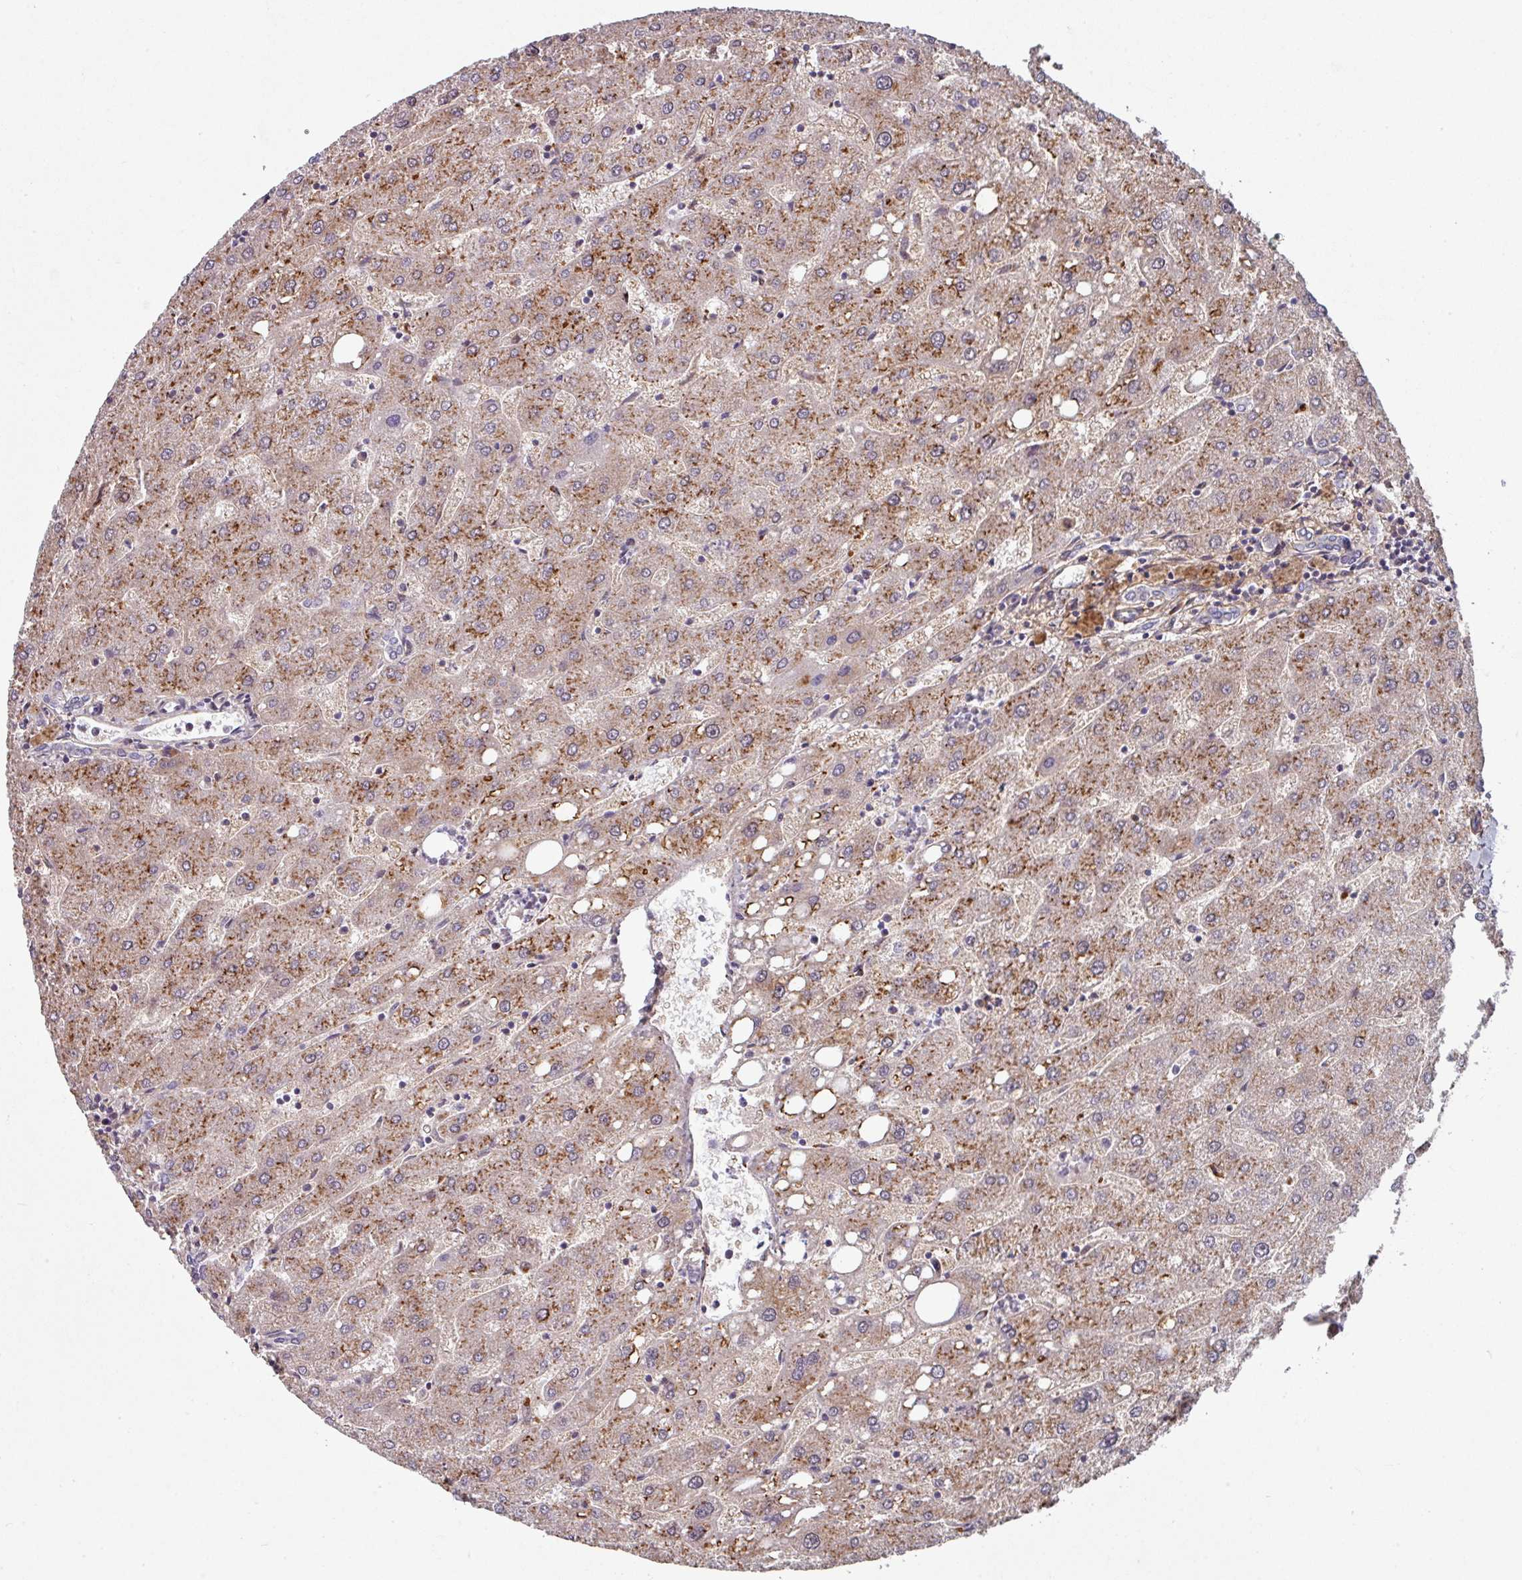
{"staining": {"intensity": "negative", "quantity": "none", "location": "none"}, "tissue": "liver", "cell_type": "Cholangiocytes", "image_type": "normal", "snomed": [{"axis": "morphology", "description": "Normal tissue, NOS"}, {"axis": "topography", "description": "Liver"}], "caption": "The photomicrograph exhibits no significant positivity in cholangiocytes of liver. (Brightfield microscopy of DAB immunohistochemistry (IHC) at high magnification).", "gene": "C2orf16", "patient": {"sex": "male", "age": 67}}